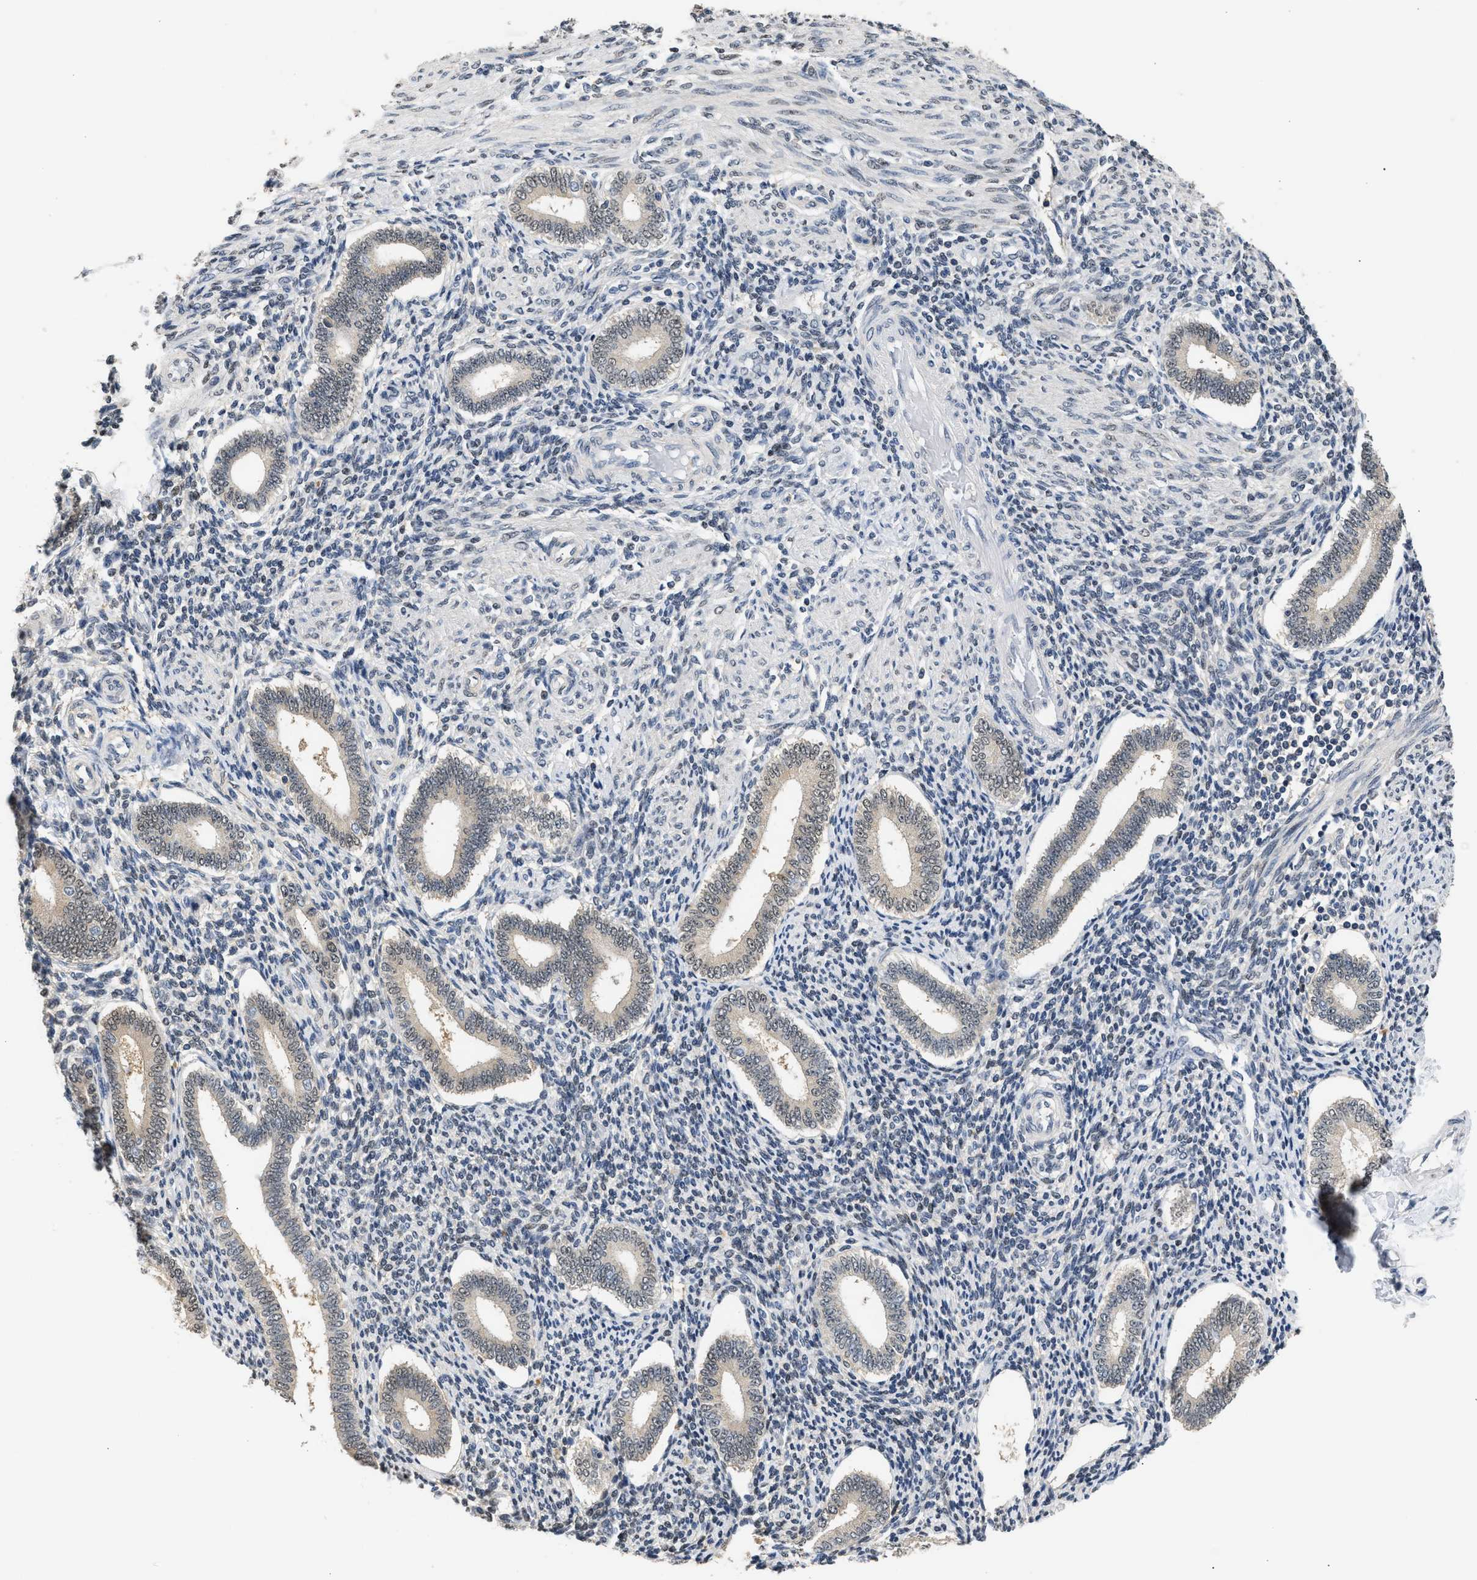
{"staining": {"intensity": "weak", "quantity": "<25%", "location": "cytoplasmic/membranous"}, "tissue": "endometrium", "cell_type": "Cells in endometrial stroma", "image_type": "normal", "snomed": [{"axis": "morphology", "description": "Normal tissue, NOS"}, {"axis": "topography", "description": "Endometrium"}], "caption": "Photomicrograph shows no protein staining in cells in endometrial stroma of benign endometrium.", "gene": "PPM1L", "patient": {"sex": "female", "age": 42}}